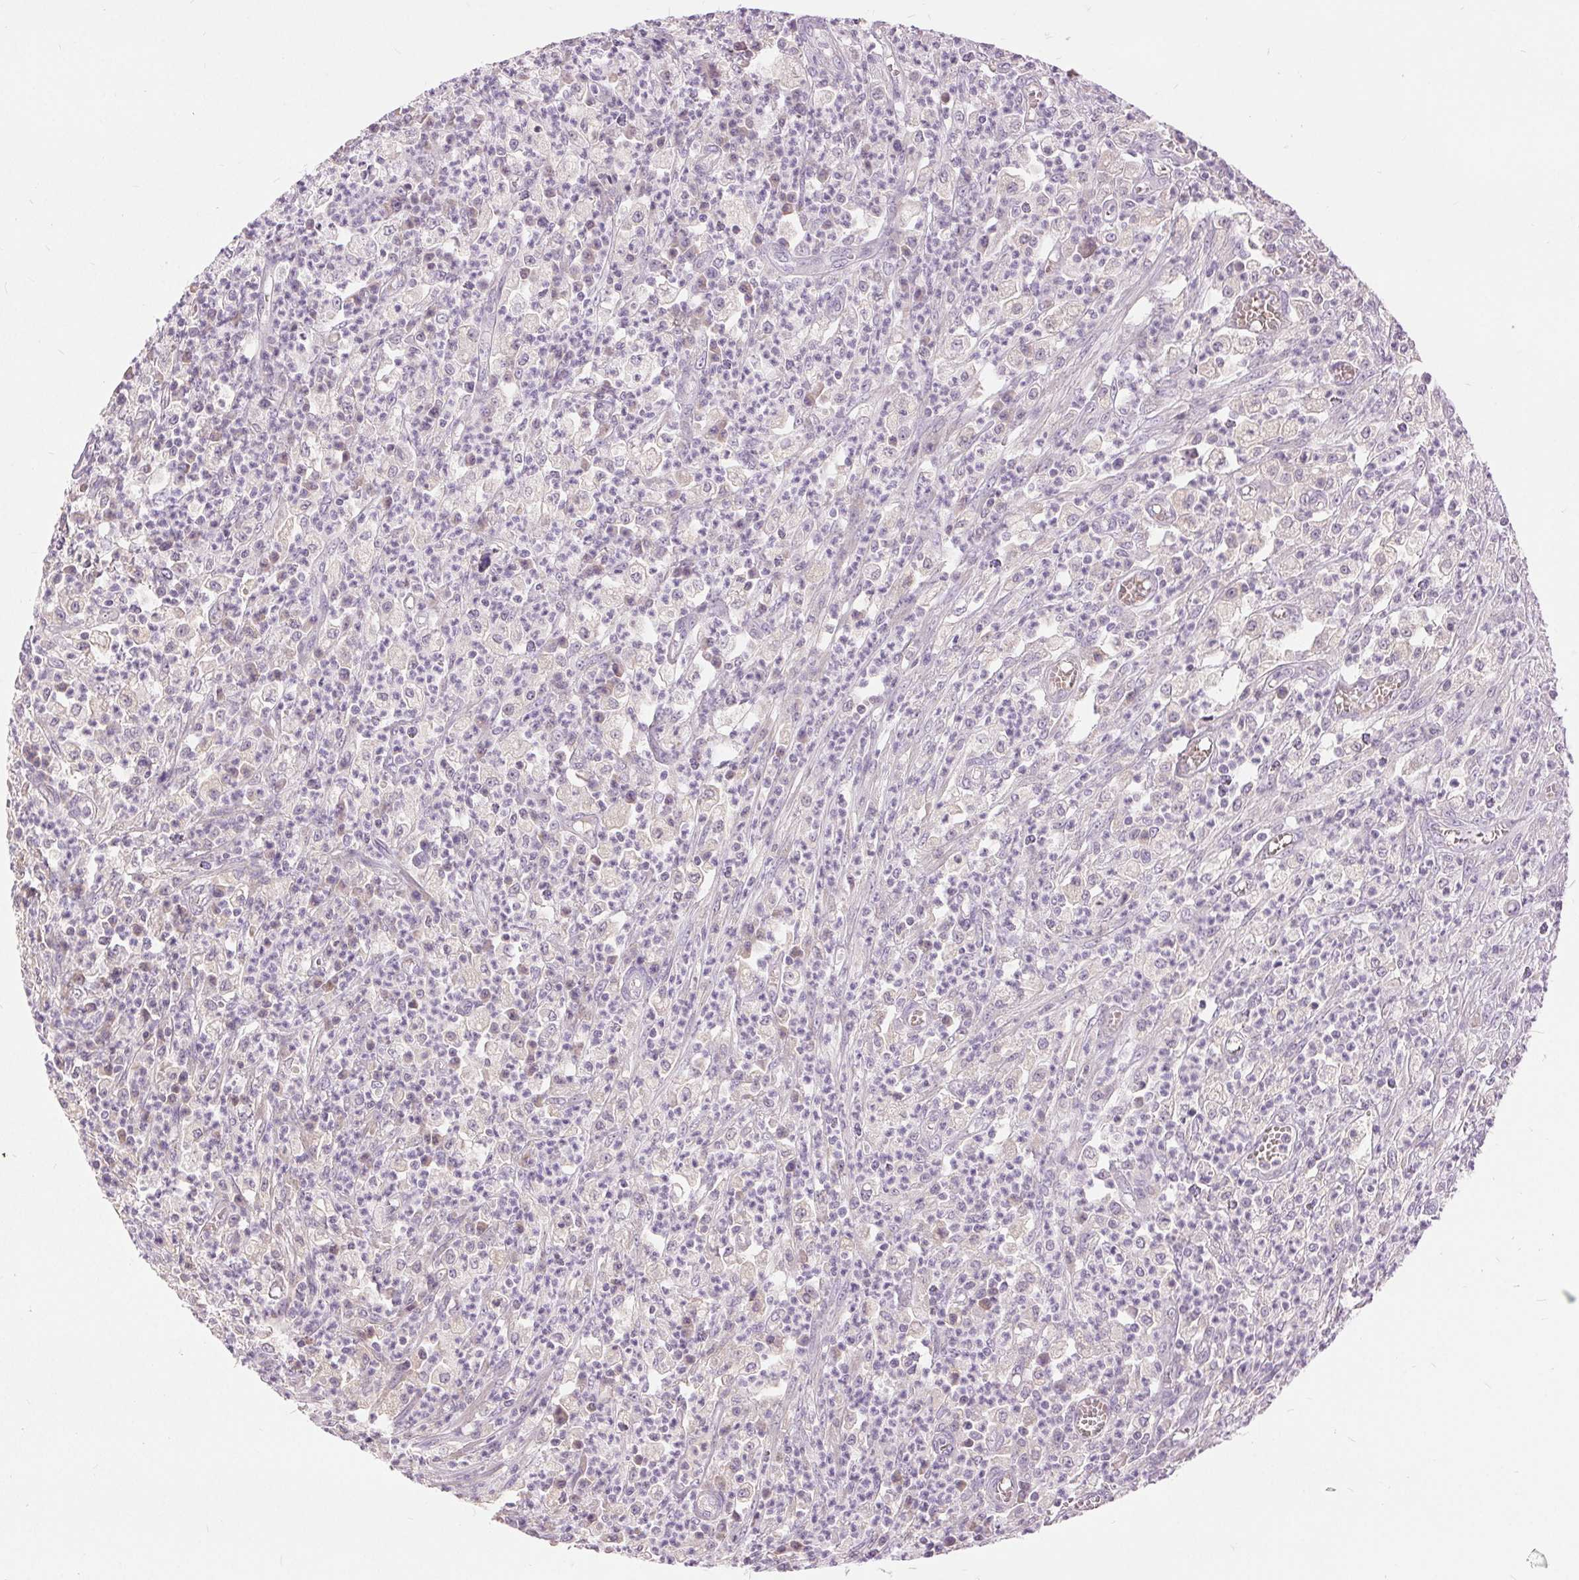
{"staining": {"intensity": "negative", "quantity": "none", "location": "none"}, "tissue": "colorectal cancer", "cell_type": "Tumor cells", "image_type": "cancer", "snomed": [{"axis": "morphology", "description": "Normal tissue, NOS"}, {"axis": "morphology", "description": "Adenocarcinoma, NOS"}, {"axis": "topography", "description": "Colon"}], "caption": "There is no significant expression in tumor cells of adenocarcinoma (colorectal). The staining is performed using DAB (3,3'-diaminobenzidine) brown chromogen with nuclei counter-stained in using hematoxylin.", "gene": "DSG3", "patient": {"sex": "male", "age": 65}}